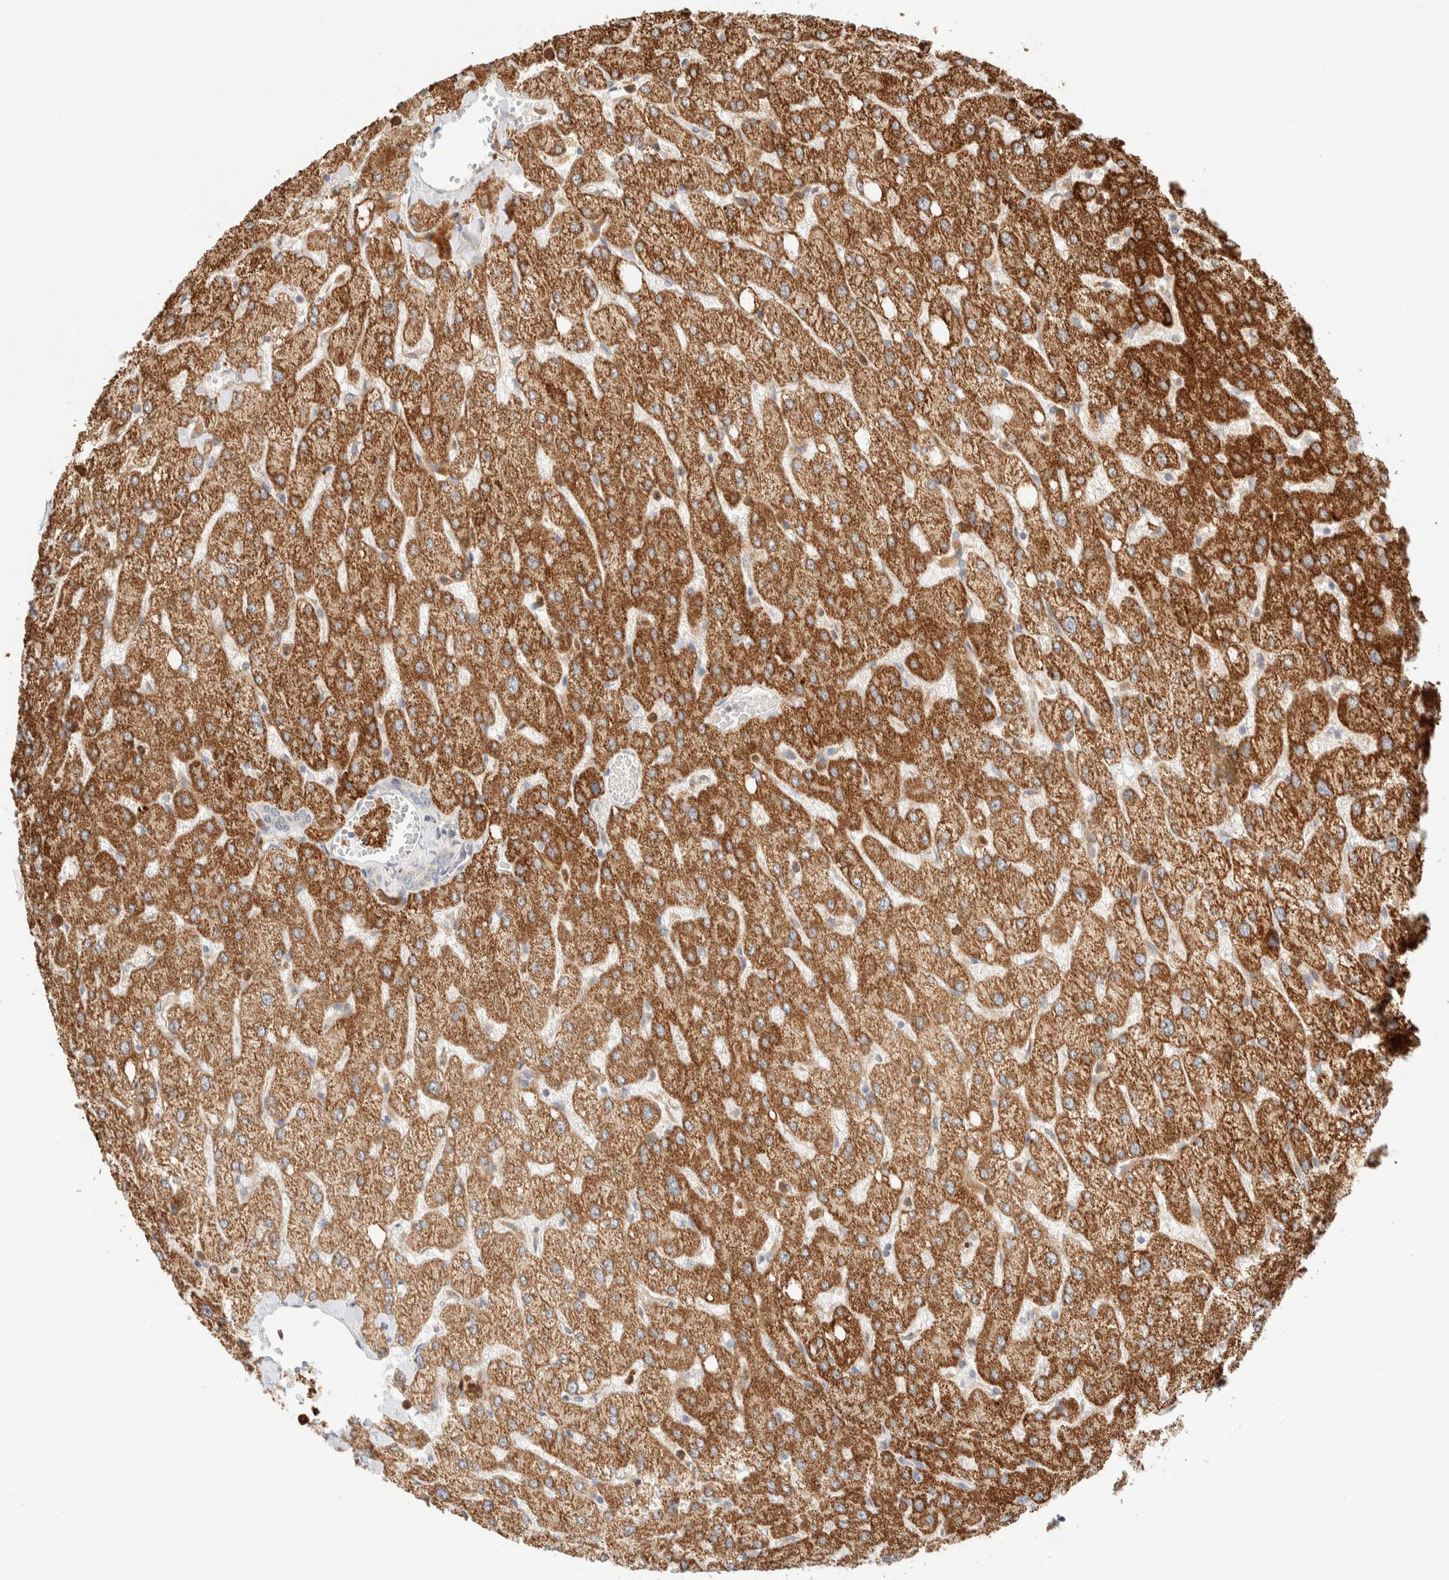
{"staining": {"intensity": "weak", "quantity": "<25%", "location": "cytoplasmic/membranous"}, "tissue": "liver", "cell_type": "Cholangiocytes", "image_type": "normal", "snomed": [{"axis": "morphology", "description": "Normal tissue, NOS"}, {"axis": "topography", "description": "Liver"}], "caption": "The micrograph demonstrates no staining of cholangiocytes in benign liver.", "gene": "TTC3", "patient": {"sex": "female", "age": 54}}